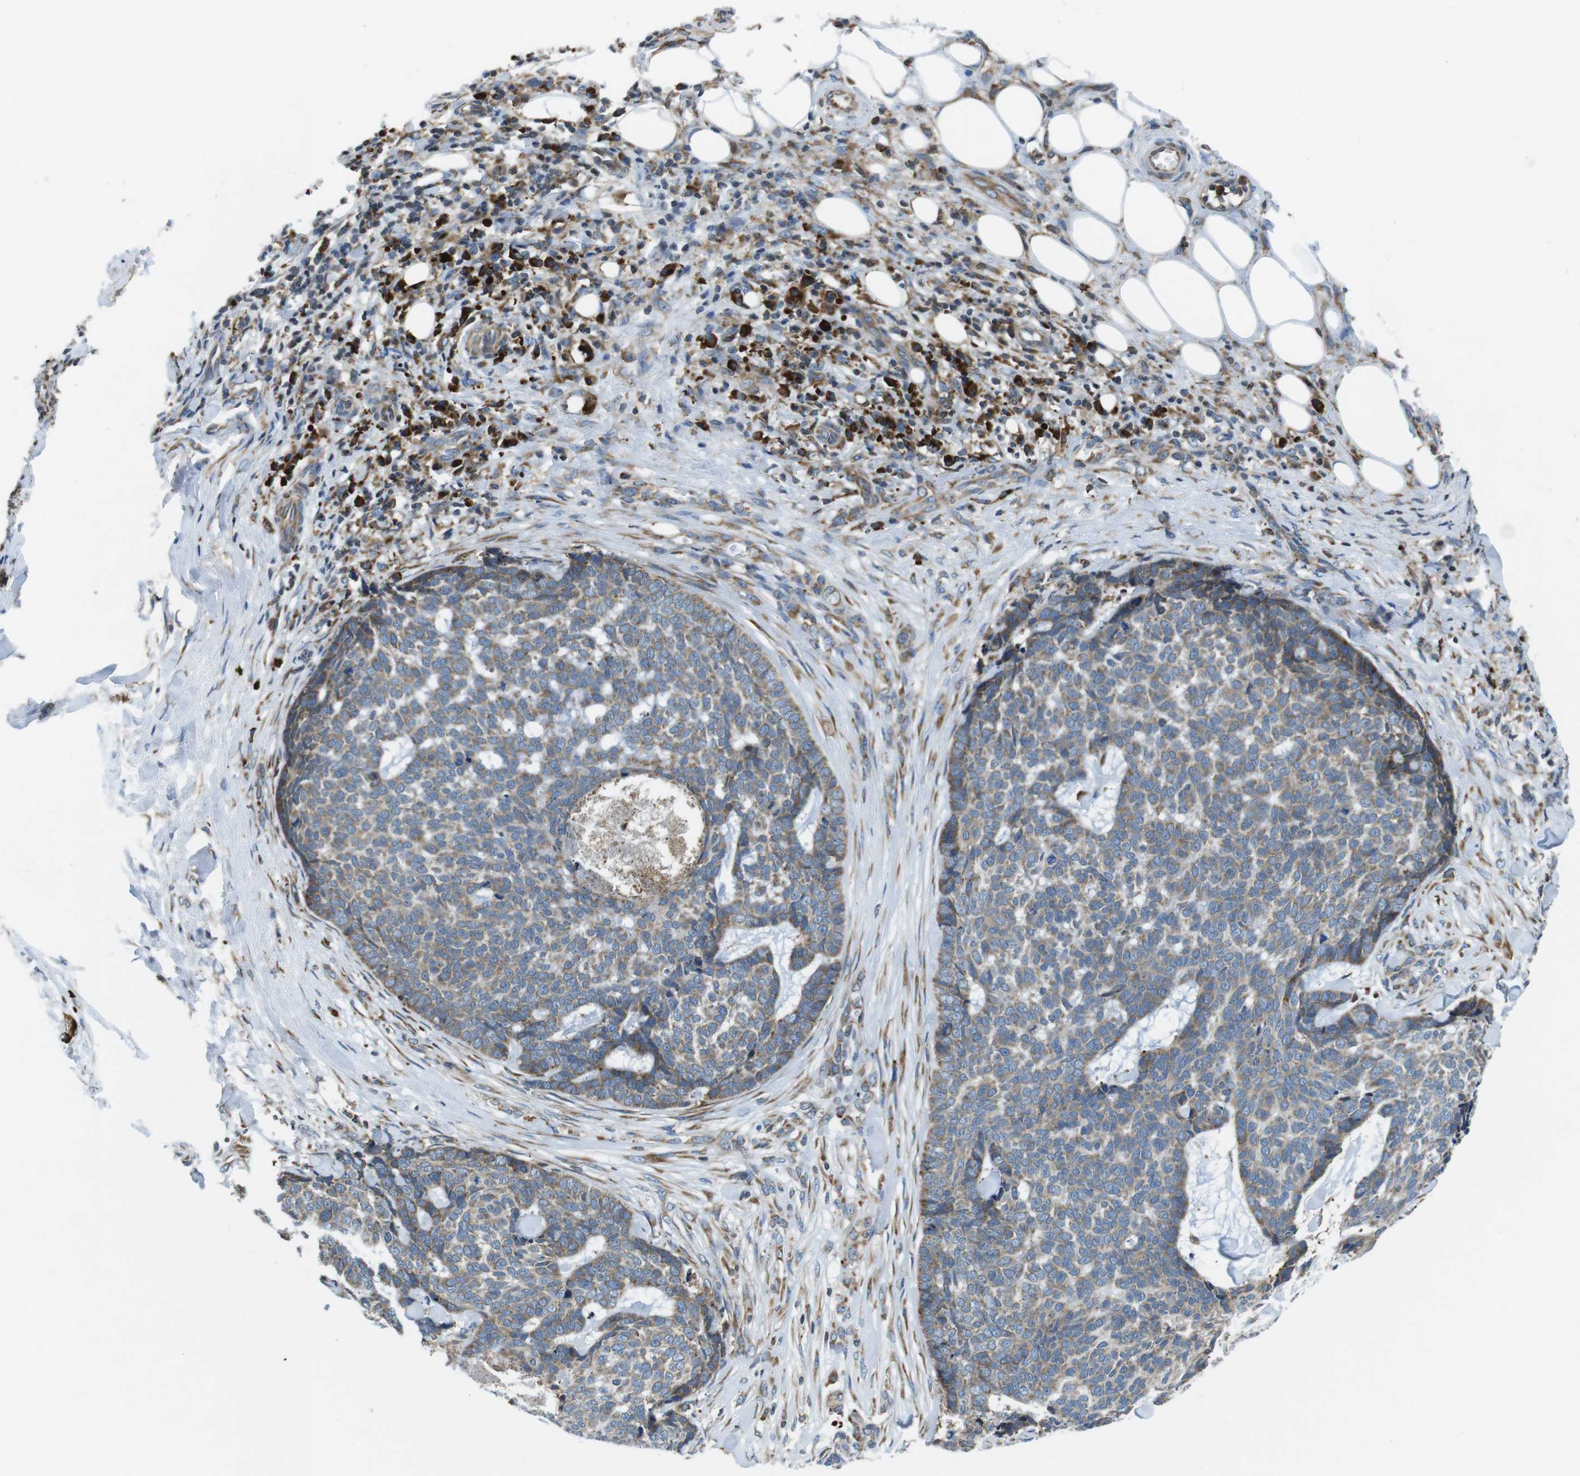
{"staining": {"intensity": "weak", "quantity": "25%-75%", "location": "cytoplasmic/membranous"}, "tissue": "skin cancer", "cell_type": "Tumor cells", "image_type": "cancer", "snomed": [{"axis": "morphology", "description": "Basal cell carcinoma"}, {"axis": "topography", "description": "Skin"}], "caption": "There is low levels of weak cytoplasmic/membranous expression in tumor cells of skin cancer (basal cell carcinoma), as demonstrated by immunohistochemical staining (brown color).", "gene": "UGGT1", "patient": {"sex": "male", "age": 84}}